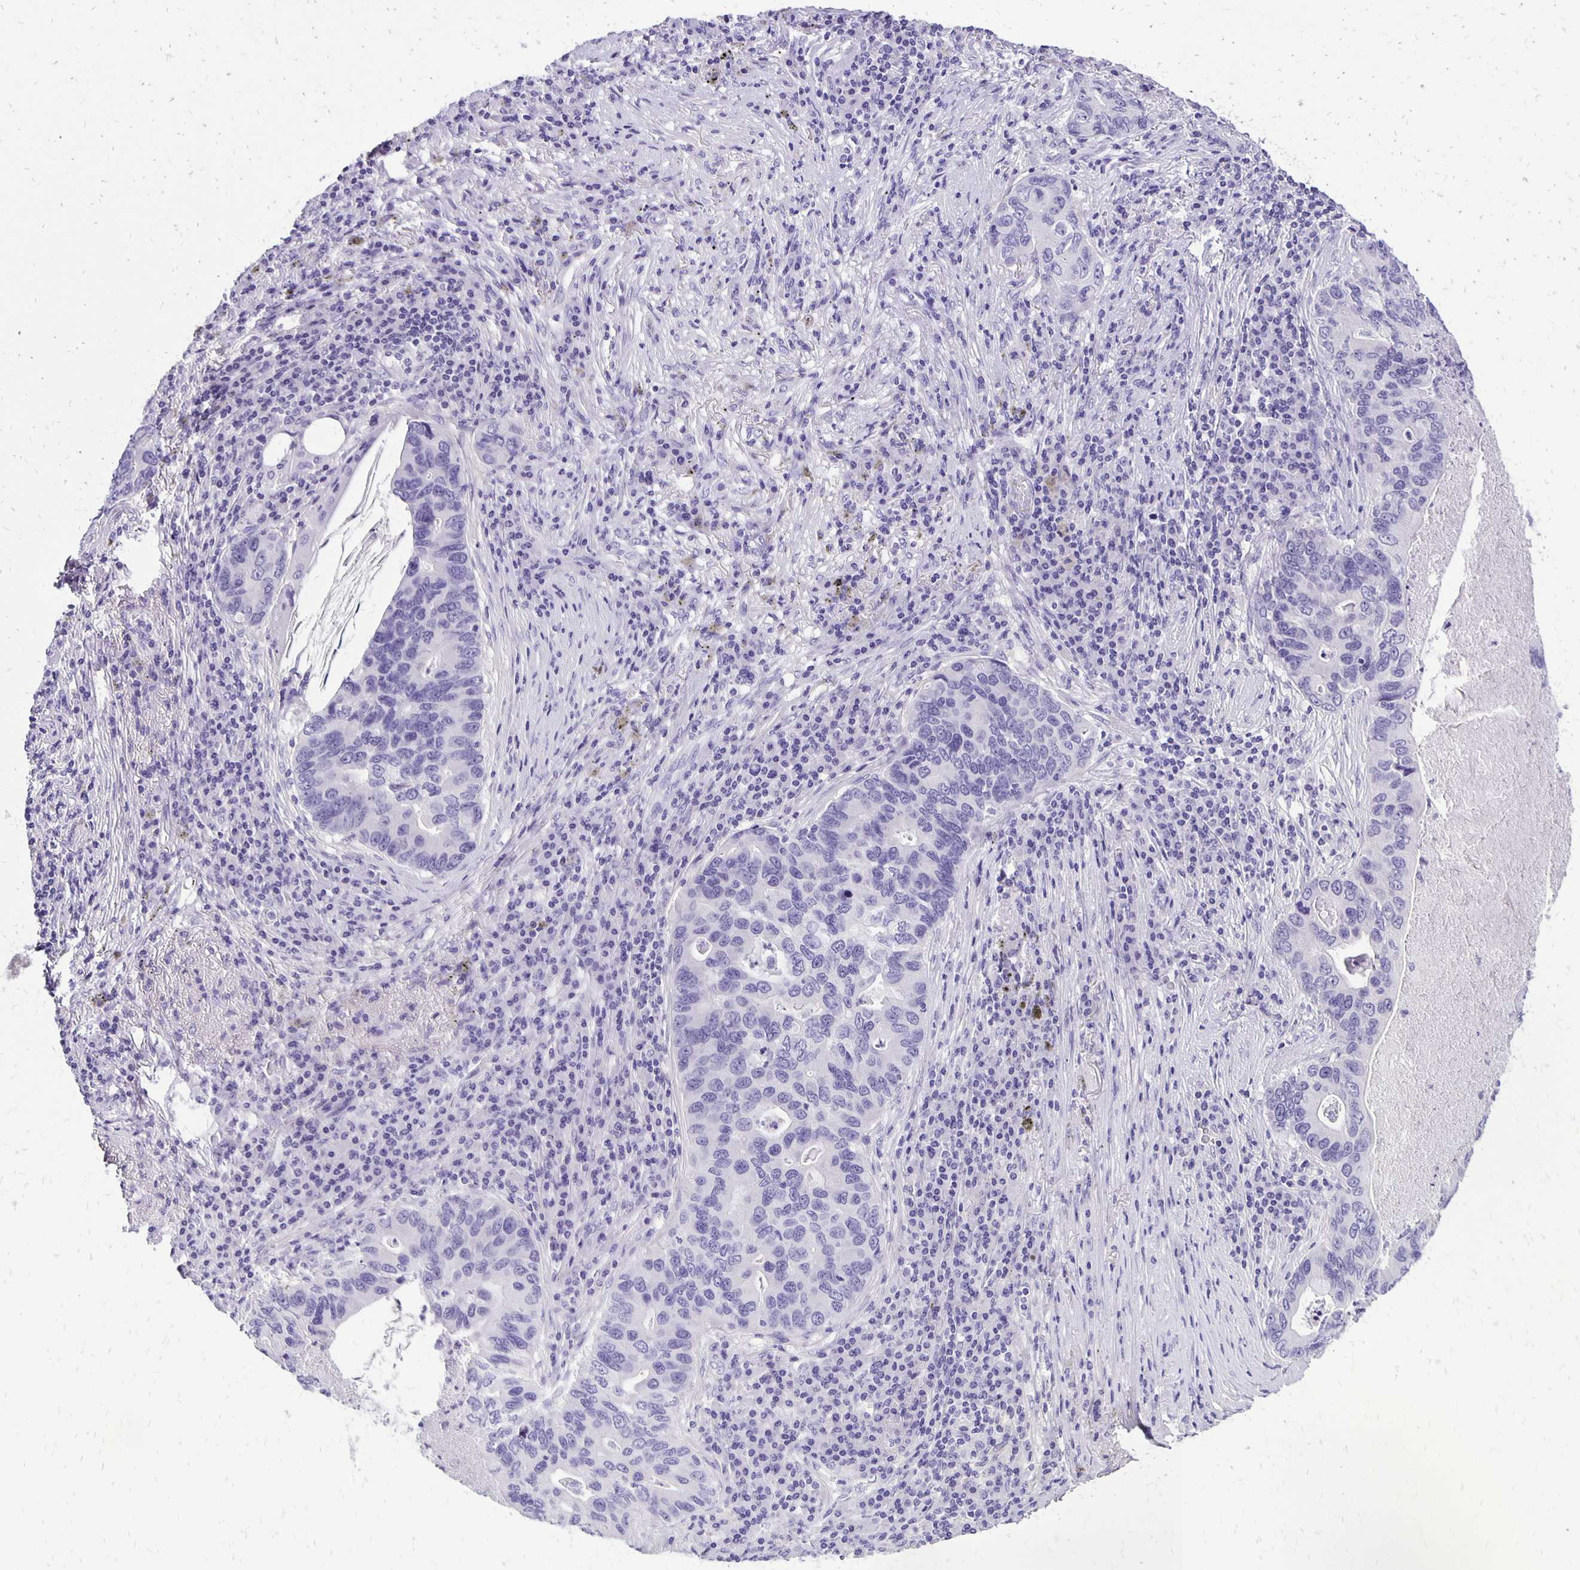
{"staining": {"intensity": "negative", "quantity": "none", "location": "none"}, "tissue": "lung cancer", "cell_type": "Tumor cells", "image_type": "cancer", "snomed": [{"axis": "morphology", "description": "Adenocarcinoma, NOS"}, {"axis": "morphology", "description": "Adenocarcinoma, metastatic, NOS"}, {"axis": "topography", "description": "Lymph node"}, {"axis": "topography", "description": "Lung"}], "caption": "This is an immunohistochemistry (IHC) micrograph of human lung cancer. There is no positivity in tumor cells.", "gene": "ANKRD45", "patient": {"sex": "female", "age": 54}}